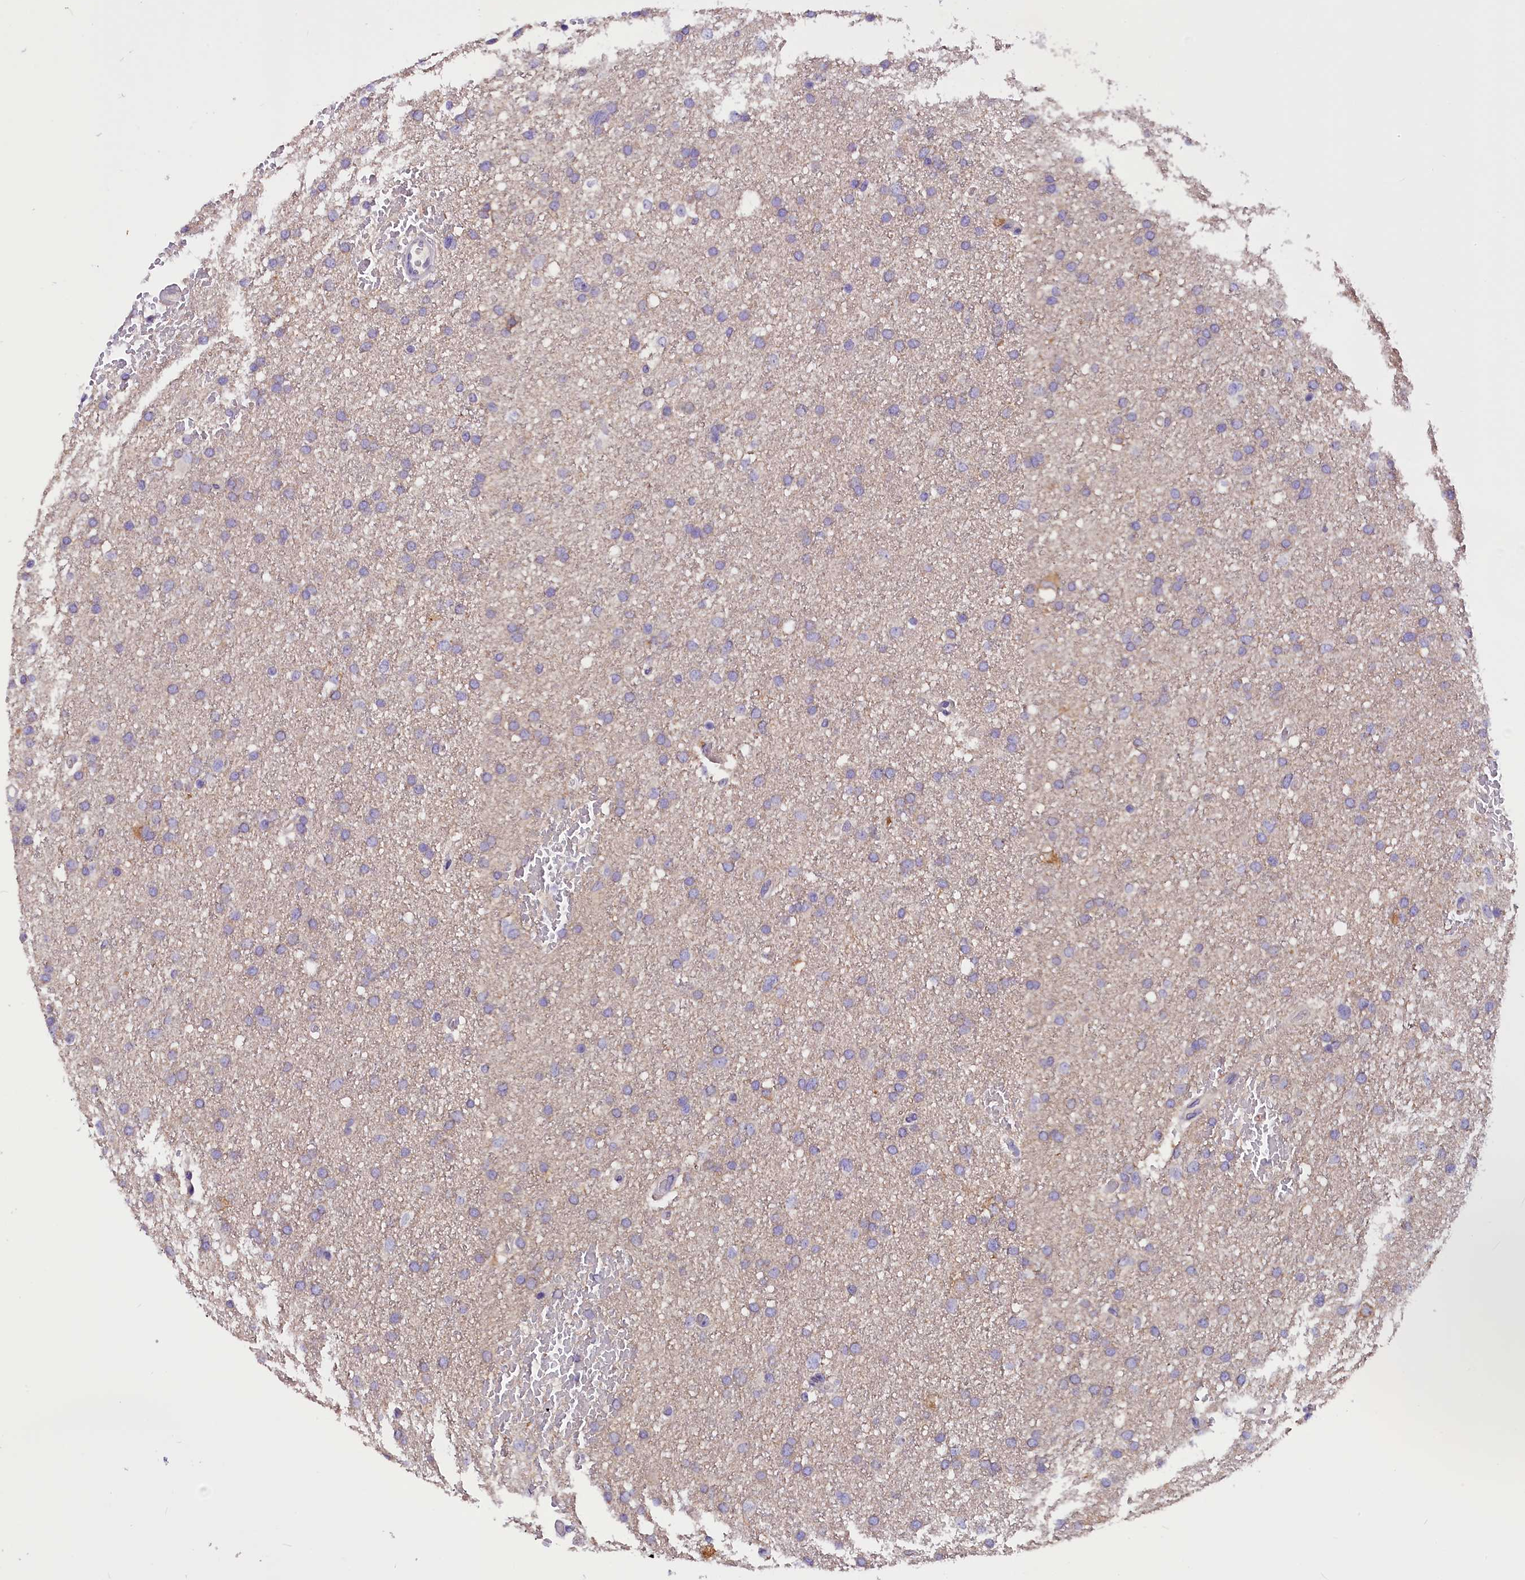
{"staining": {"intensity": "negative", "quantity": "none", "location": "none"}, "tissue": "glioma", "cell_type": "Tumor cells", "image_type": "cancer", "snomed": [{"axis": "morphology", "description": "Glioma, malignant, High grade"}, {"axis": "topography", "description": "Cerebral cortex"}], "caption": "The histopathology image demonstrates no significant staining in tumor cells of malignant high-grade glioma.", "gene": "AP3B2", "patient": {"sex": "female", "age": 36}}